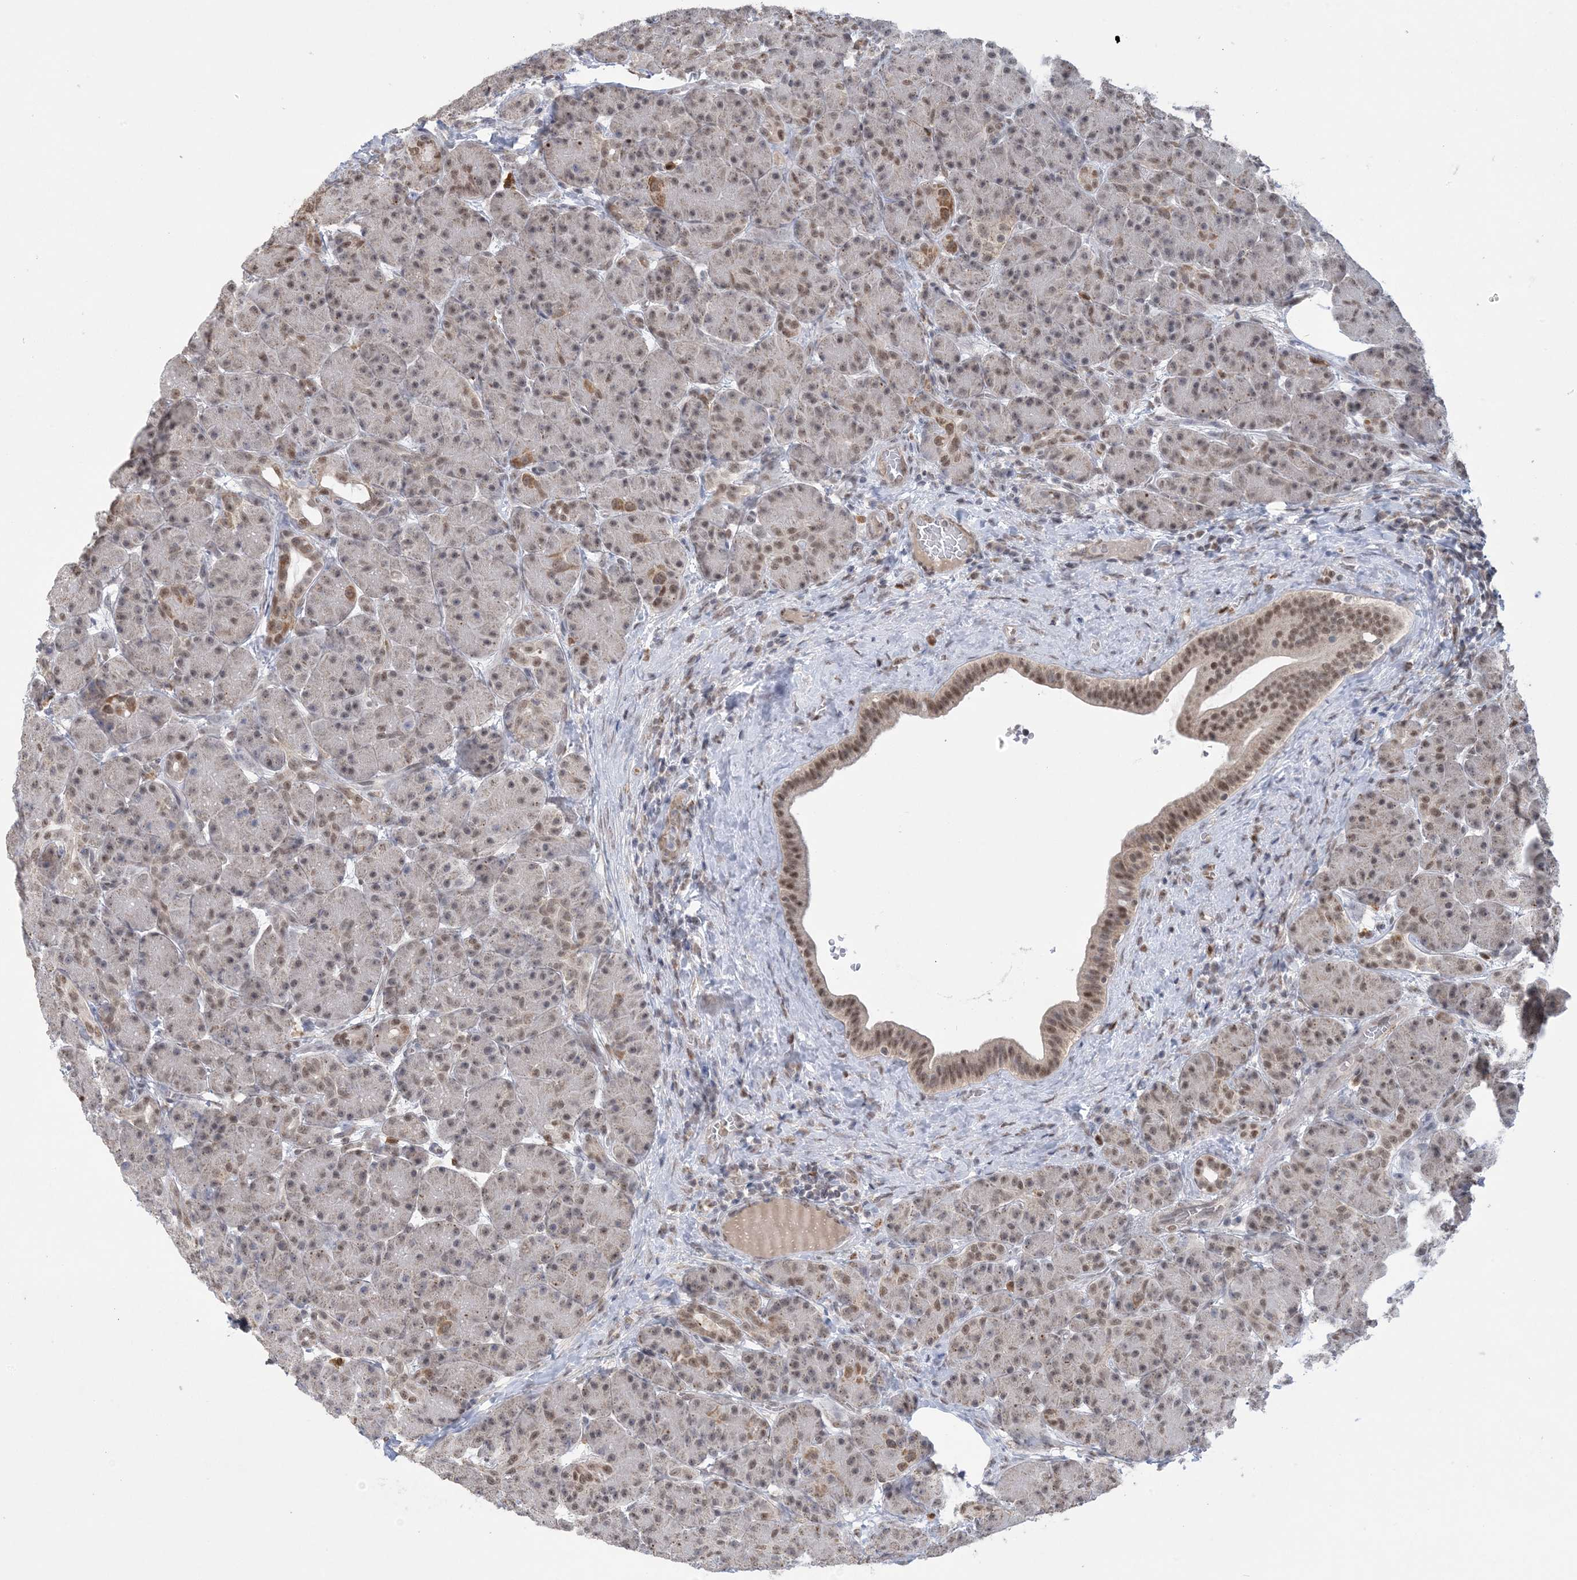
{"staining": {"intensity": "moderate", "quantity": ">75%", "location": "nuclear"}, "tissue": "pancreas", "cell_type": "Exocrine glandular cells", "image_type": "normal", "snomed": [{"axis": "morphology", "description": "Normal tissue, NOS"}, {"axis": "topography", "description": "Pancreas"}], "caption": "This is an image of IHC staining of unremarkable pancreas, which shows moderate positivity in the nuclear of exocrine glandular cells.", "gene": "TRMT10C", "patient": {"sex": "male", "age": 63}}